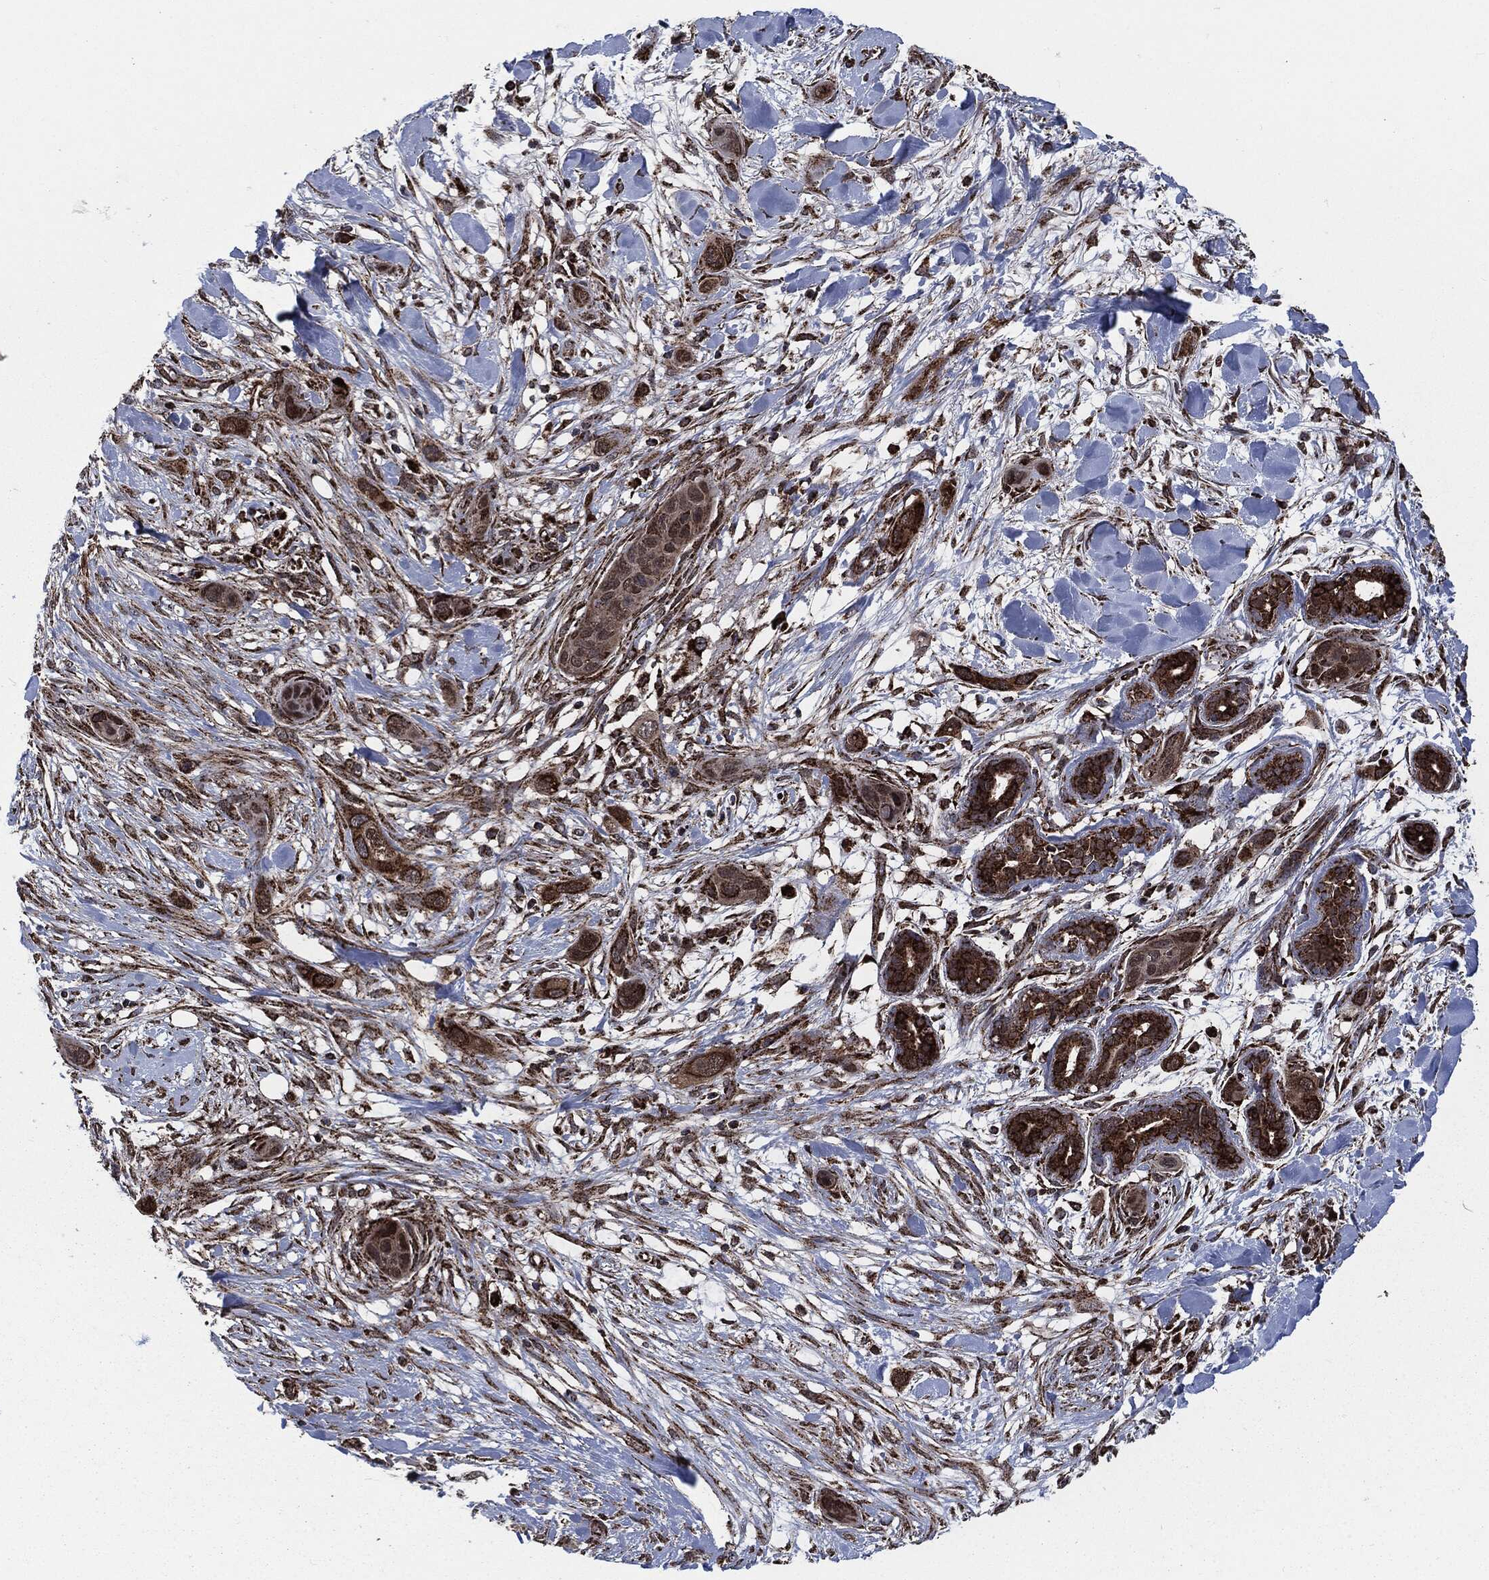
{"staining": {"intensity": "strong", "quantity": "25%-75%", "location": "cytoplasmic/membranous"}, "tissue": "skin cancer", "cell_type": "Tumor cells", "image_type": "cancer", "snomed": [{"axis": "morphology", "description": "Squamous cell carcinoma, NOS"}, {"axis": "topography", "description": "Skin"}], "caption": "Strong cytoplasmic/membranous protein expression is present in approximately 25%-75% of tumor cells in skin squamous cell carcinoma.", "gene": "FH", "patient": {"sex": "male", "age": 78}}